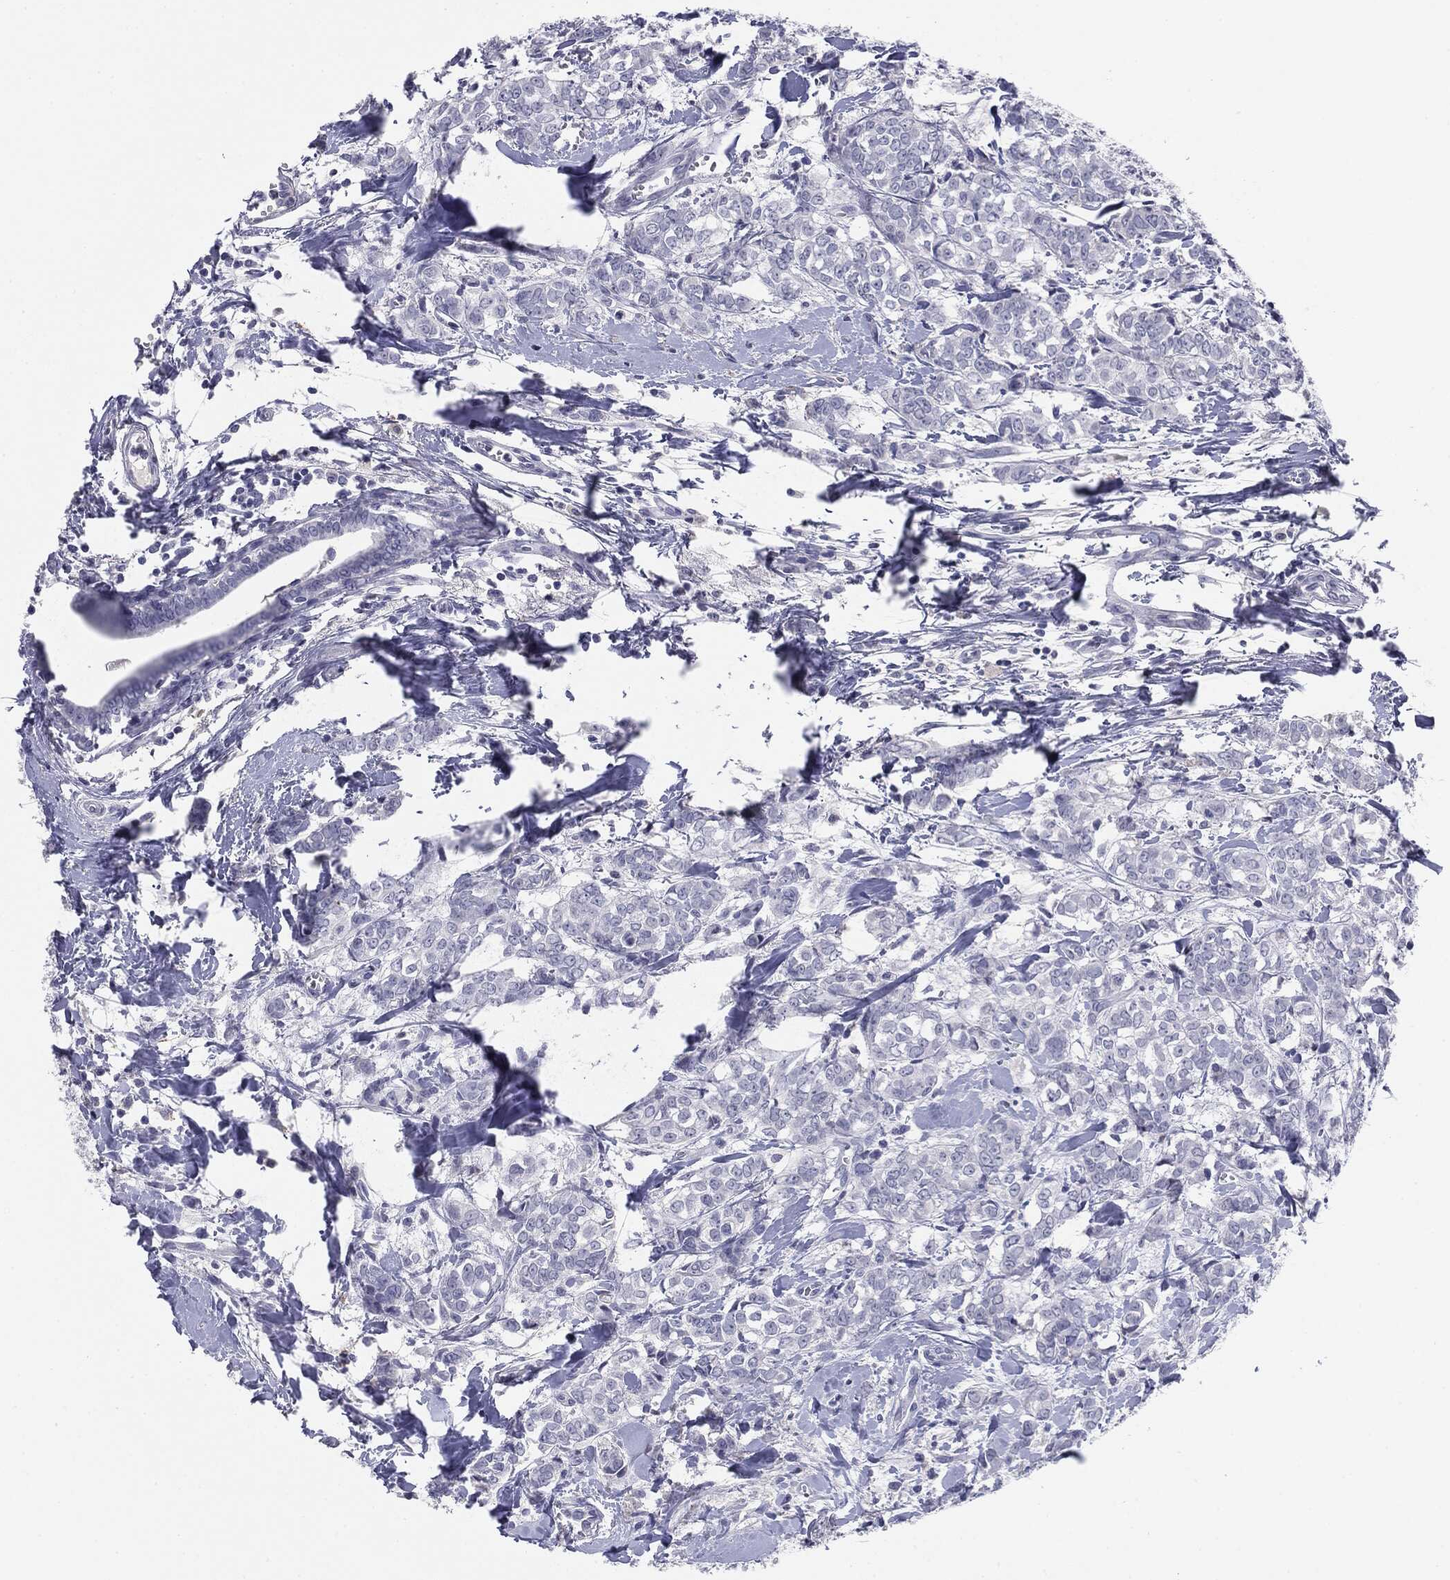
{"staining": {"intensity": "negative", "quantity": "none", "location": "none"}, "tissue": "breast cancer", "cell_type": "Tumor cells", "image_type": "cancer", "snomed": [{"axis": "morphology", "description": "Duct carcinoma"}, {"axis": "topography", "description": "Breast"}], "caption": "A micrograph of human breast cancer (intraductal carcinoma) is negative for staining in tumor cells.", "gene": "SERPINB4", "patient": {"sex": "female", "age": 61}}